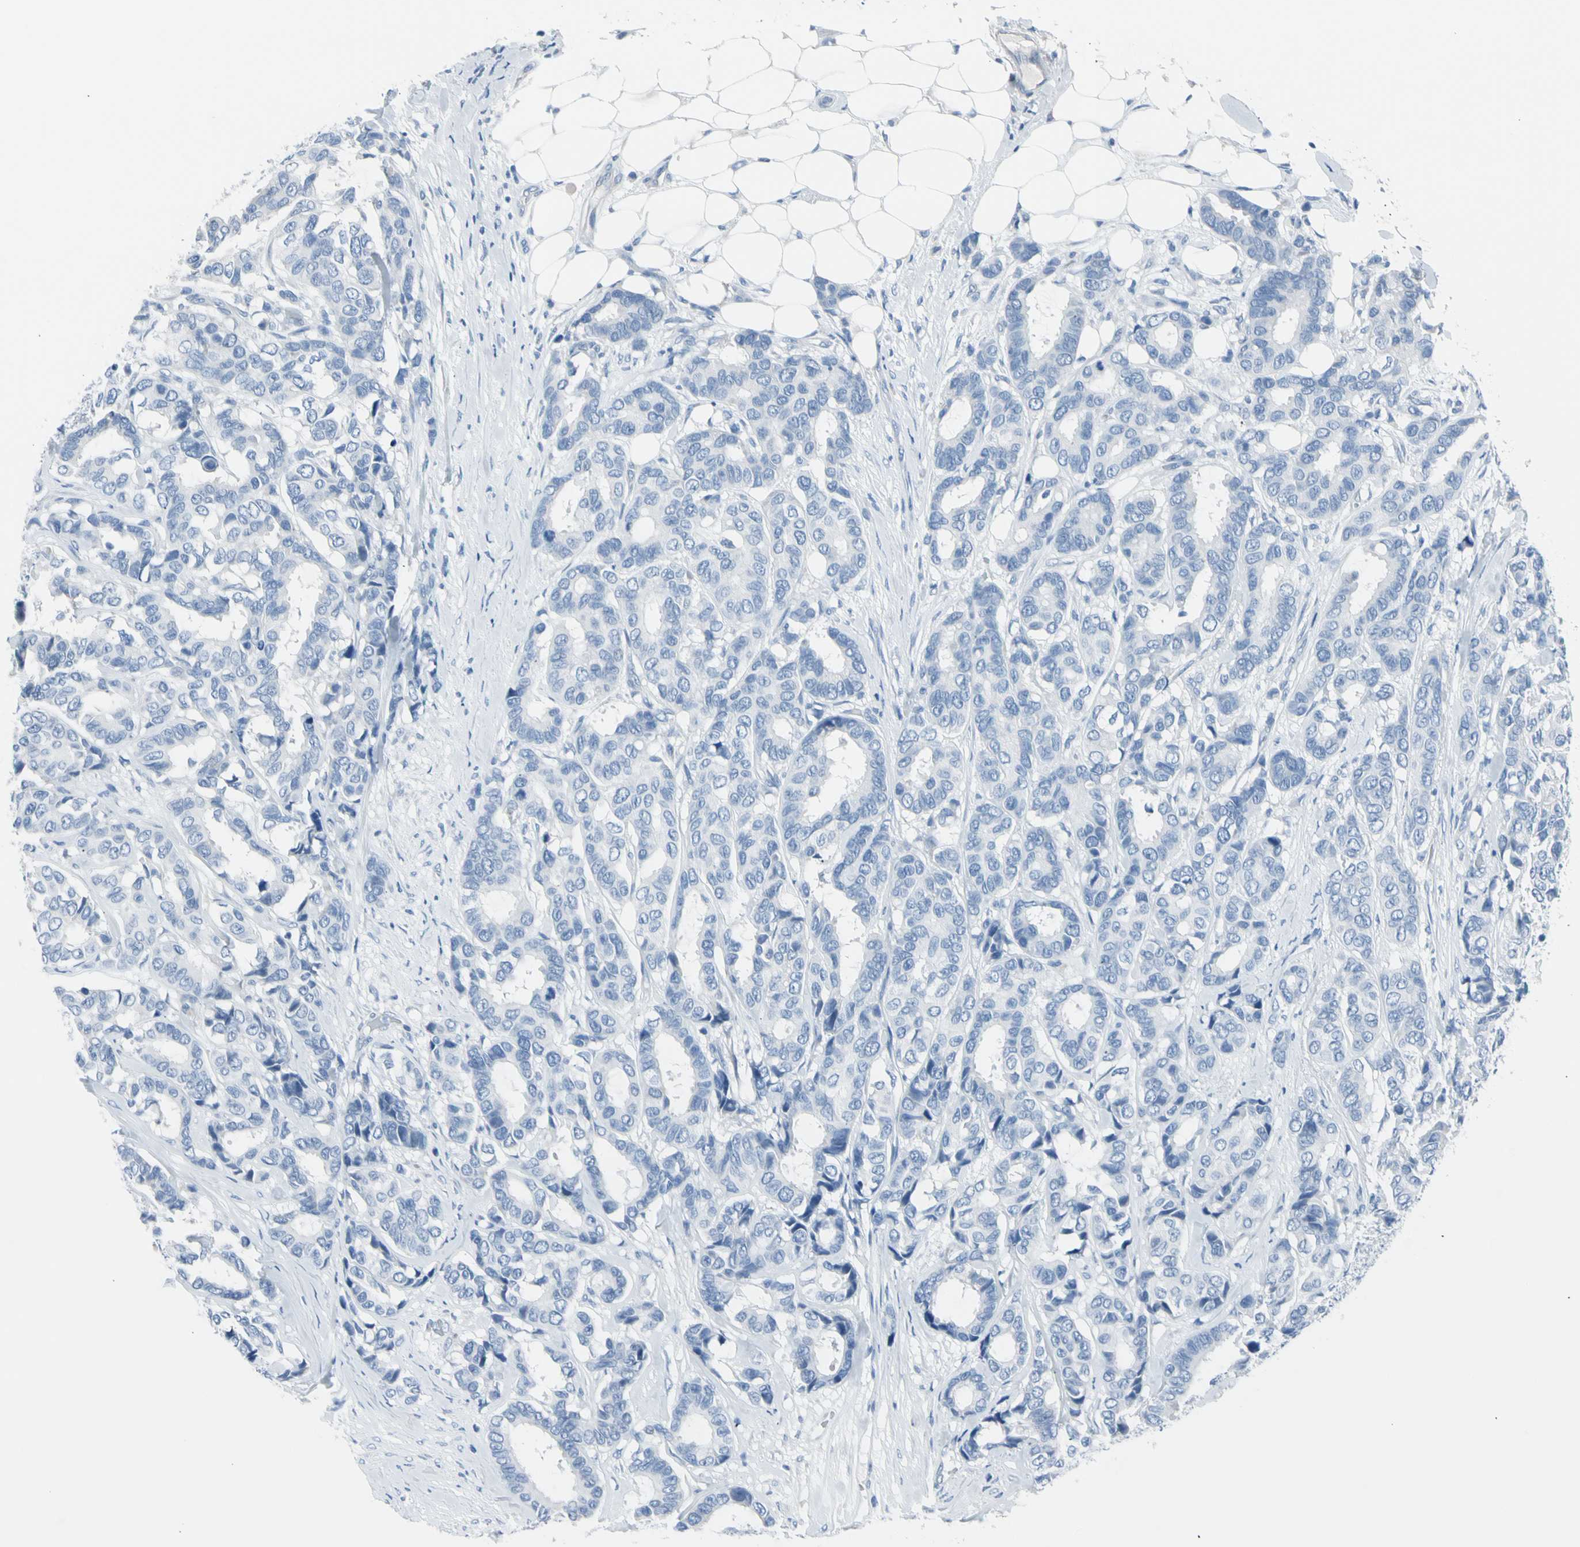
{"staining": {"intensity": "negative", "quantity": "none", "location": "none"}, "tissue": "breast cancer", "cell_type": "Tumor cells", "image_type": "cancer", "snomed": [{"axis": "morphology", "description": "Duct carcinoma"}, {"axis": "topography", "description": "Breast"}], "caption": "This is a photomicrograph of immunohistochemistry staining of breast cancer, which shows no expression in tumor cells.", "gene": "TPO", "patient": {"sex": "female", "age": 87}}